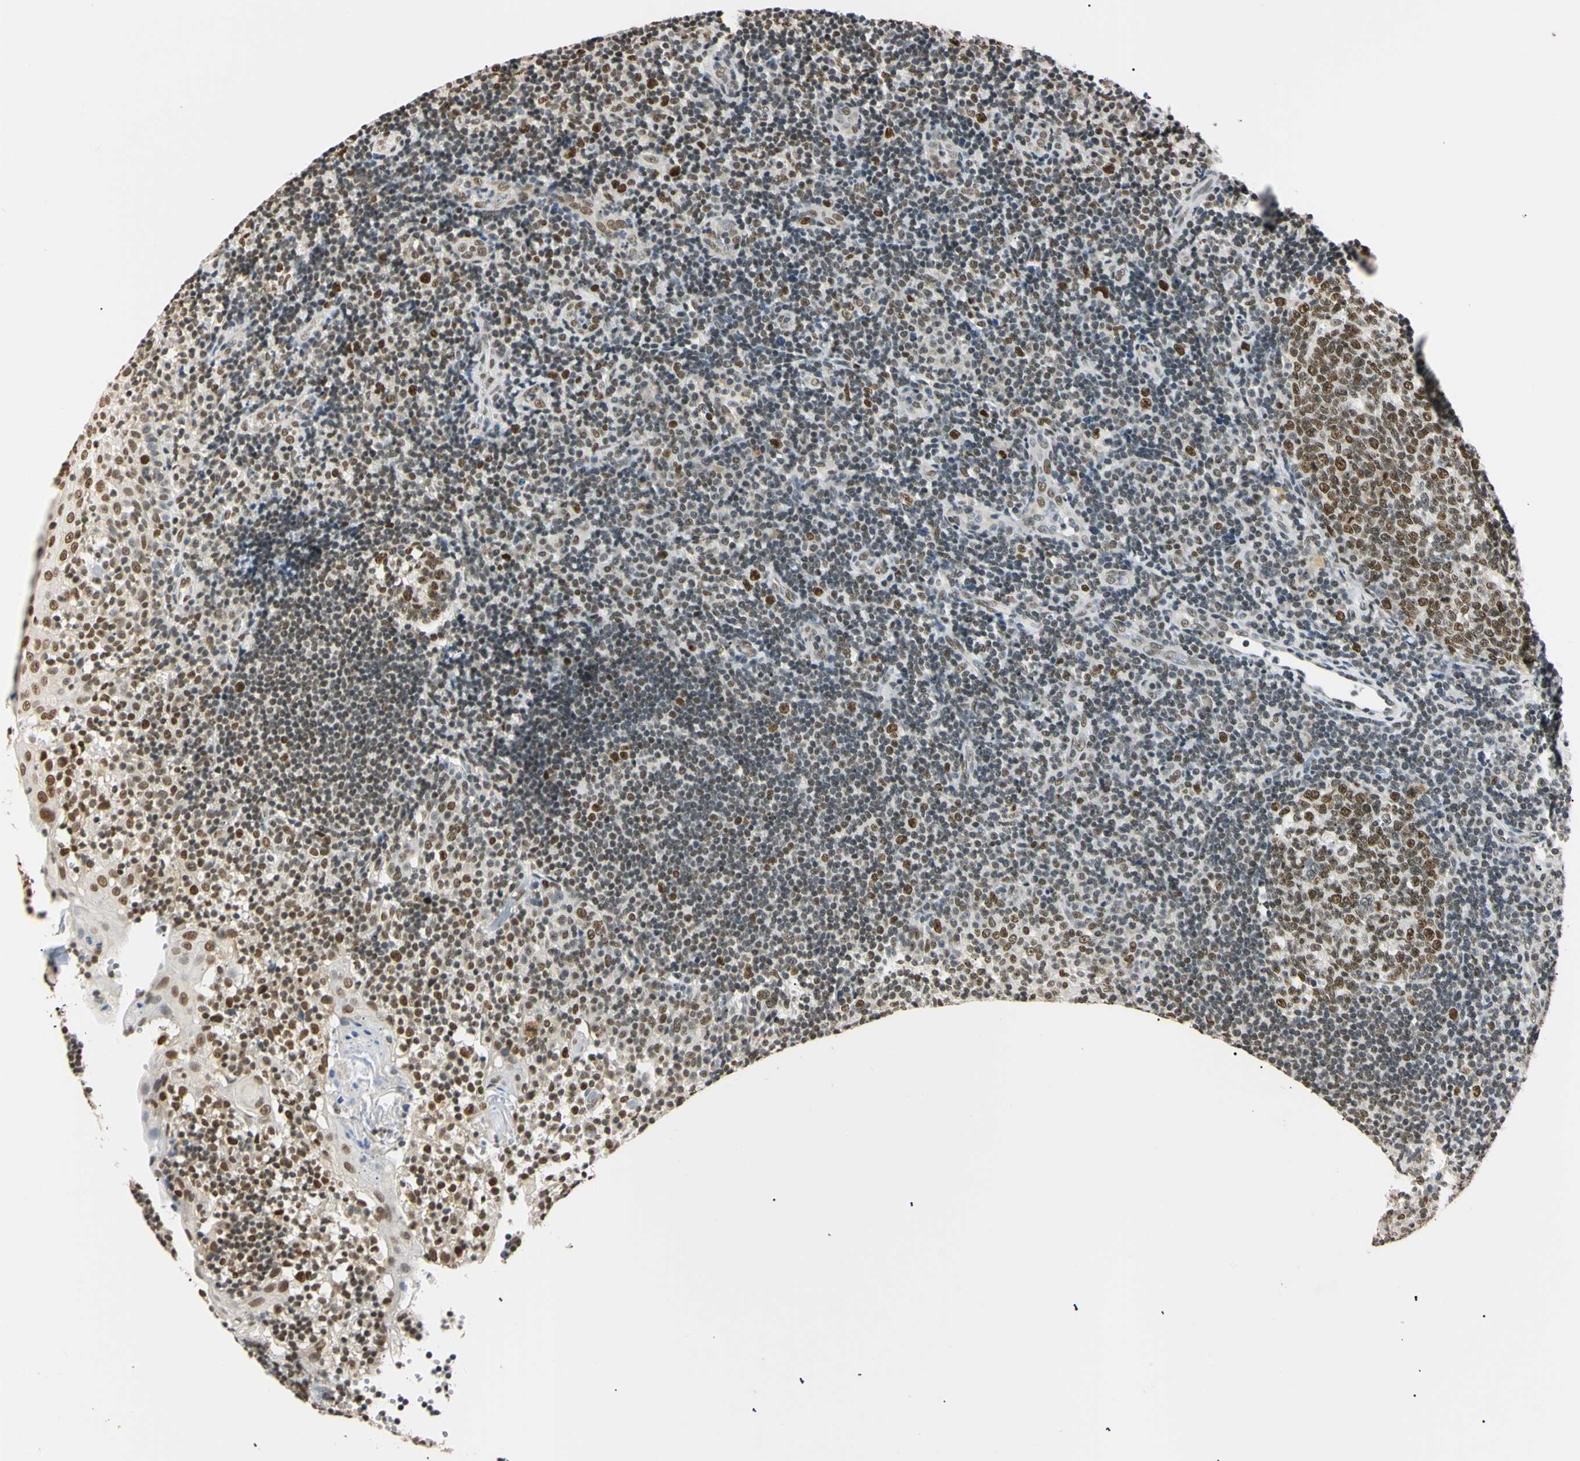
{"staining": {"intensity": "strong", "quantity": ">75%", "location": "nuclear"}, "tissue": "tonsil", "cell_type": "Germinal center cells", "image_type": "normal", "snomed": [{"axis": "morphology", "description": "Normal tissue, NOS"}, {"axis": "topography", "description": "Tonsil"}], "caption": "Protein staining exhibits strong nuclear expression in approximately >75% of germinal center cells in benign tonsil. Immunohistochemistry stains the protein in brown and the nuclei are stained blue.", "gene": "SMARCA5", "patient": {"sex": "female", "age": 40}}